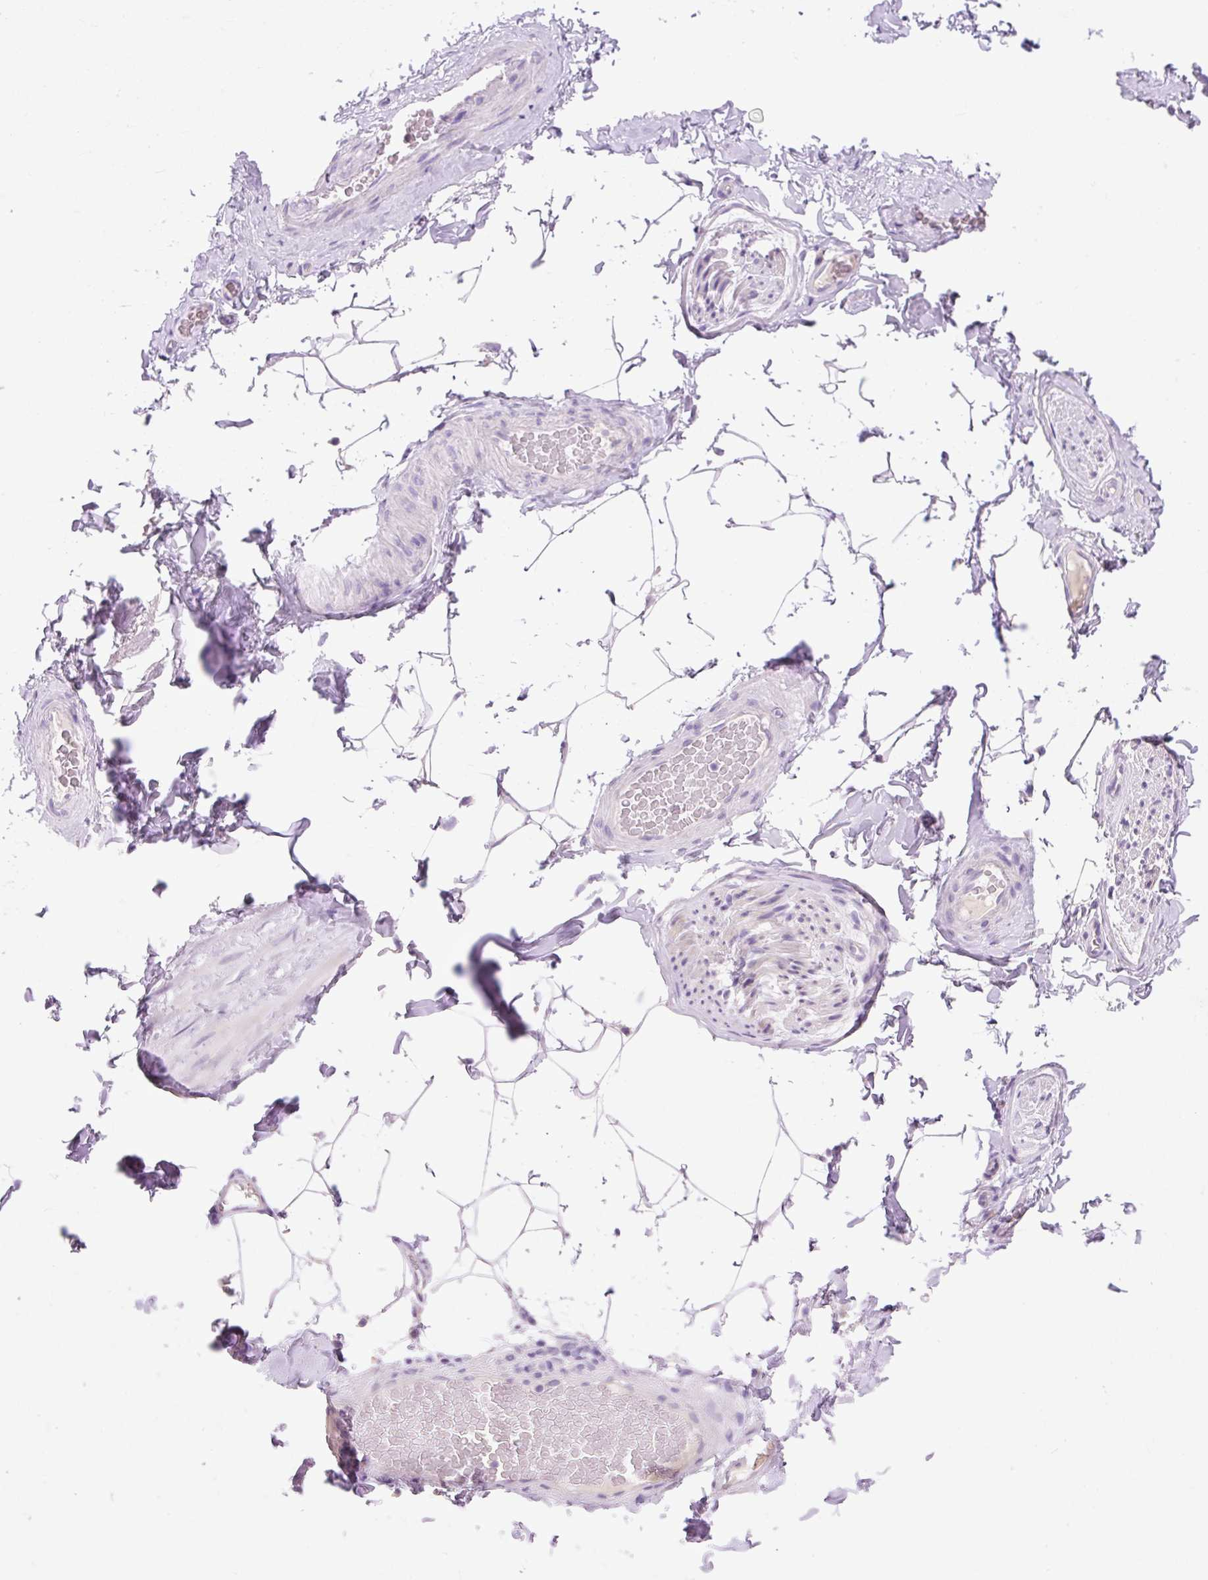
{"staining": {"intensity": "negative", "quantity": "none", "location": "none"}, "tissue": "adipose tissue", "cell_type": "Adipocytes", "image_type": "normal", "snomed": [{"axis": "morphology", "description": "Normal tissue, NOS"}, {"axis": "topography", "description": "Vascular tissue"}, {"axis": "topography", "description": "Peripheral nerve tissue"}], "caption": "Adipose tissue stained for a protein using IHC exhibits no expression adipocytes.", "gene": "CELF6", "patient": {"sex": "male", "age": 41}}